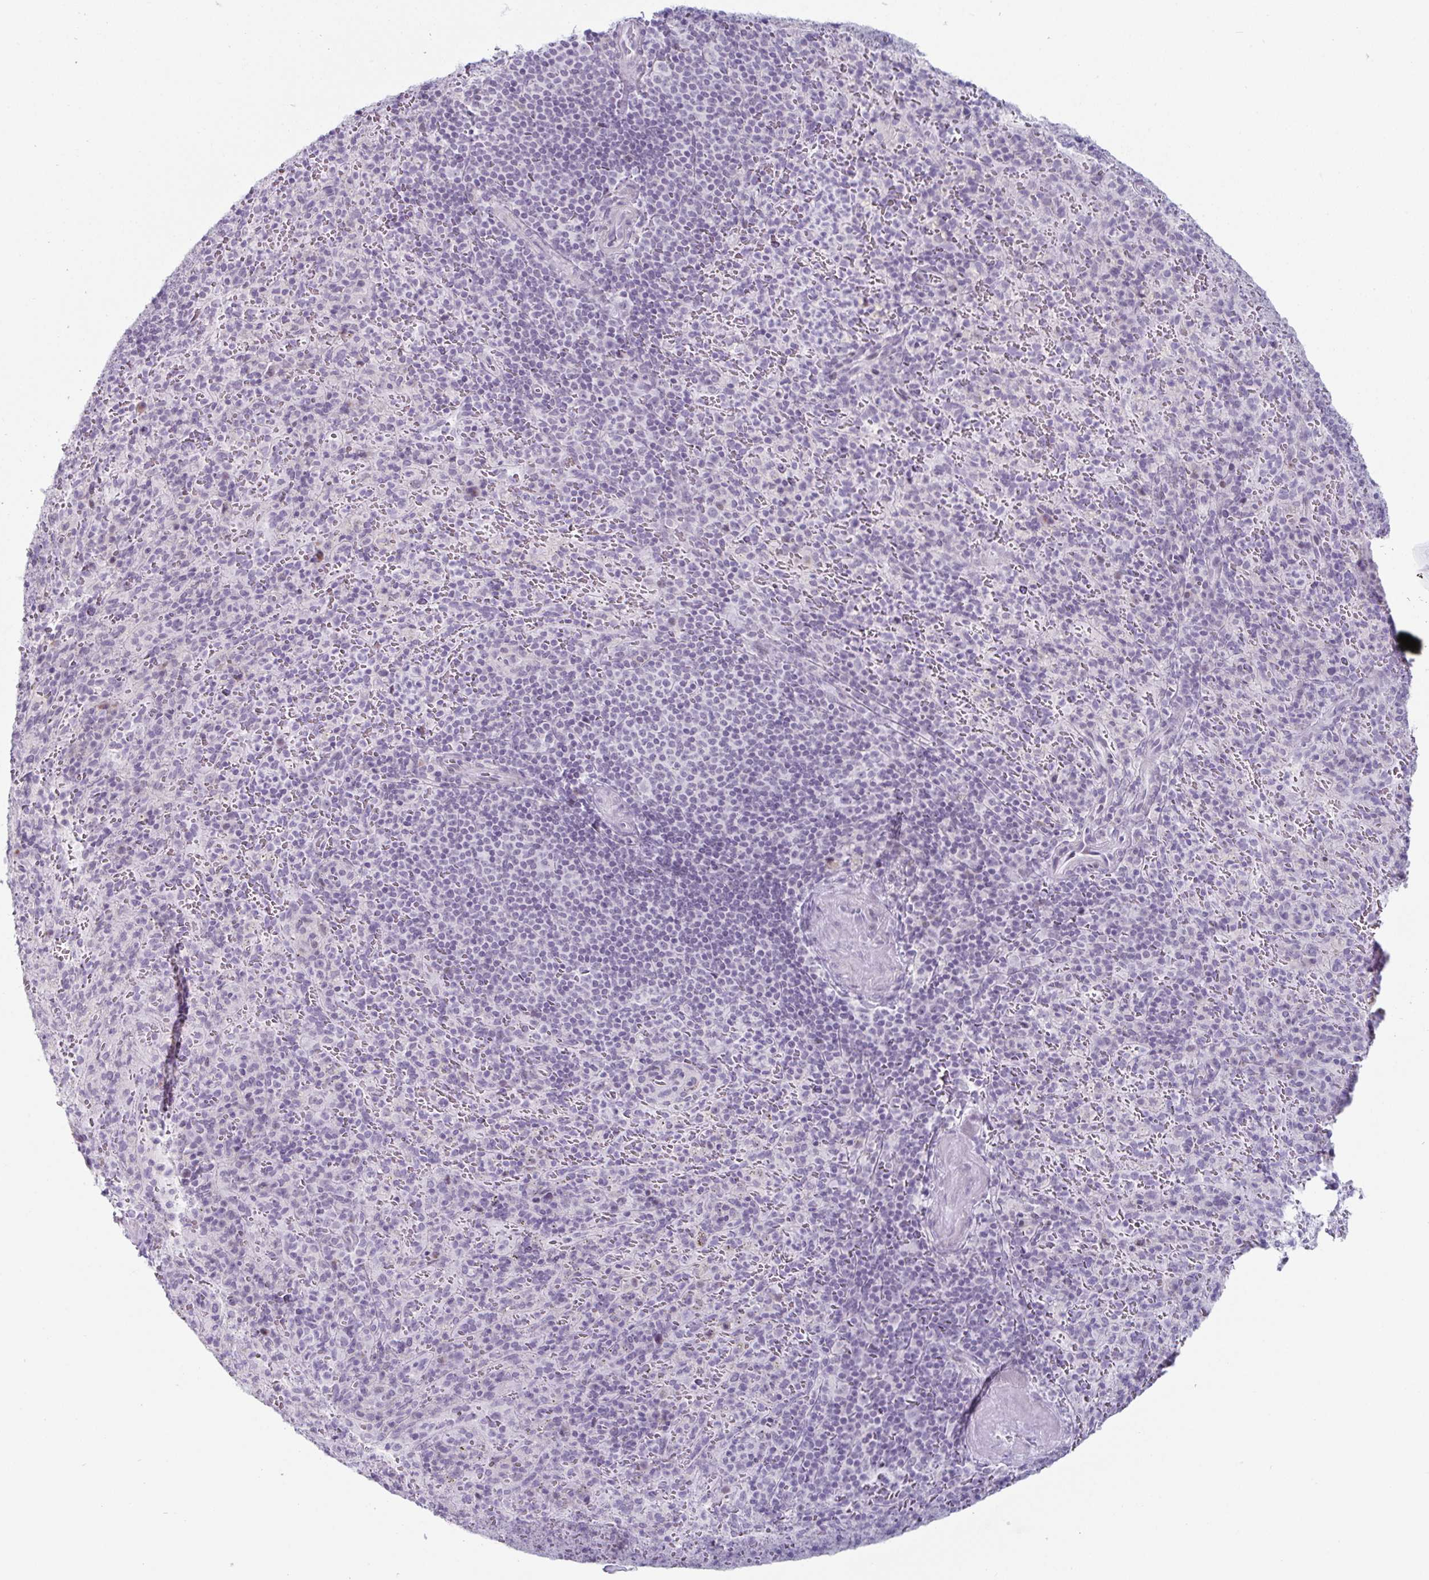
{"staining": {"intensity": "negative", "quantity": "none", "location": "none"}, "tissue": "spleen", "cell_type": "Cells in red pulp", "image_type": "normal", "snomed": [{"axis": "morphology", "description": "Normal tissue, NOS"}, {"axis": "topography", "description": "Spleen"}], "caption": "Protein analysis of unremarkable spleen exhibits no significant expression in cells in red pulp. Nuclei are stained in blue.", "gene": "VSIG10L", "patient": {"sex": "male", "age": 57}}